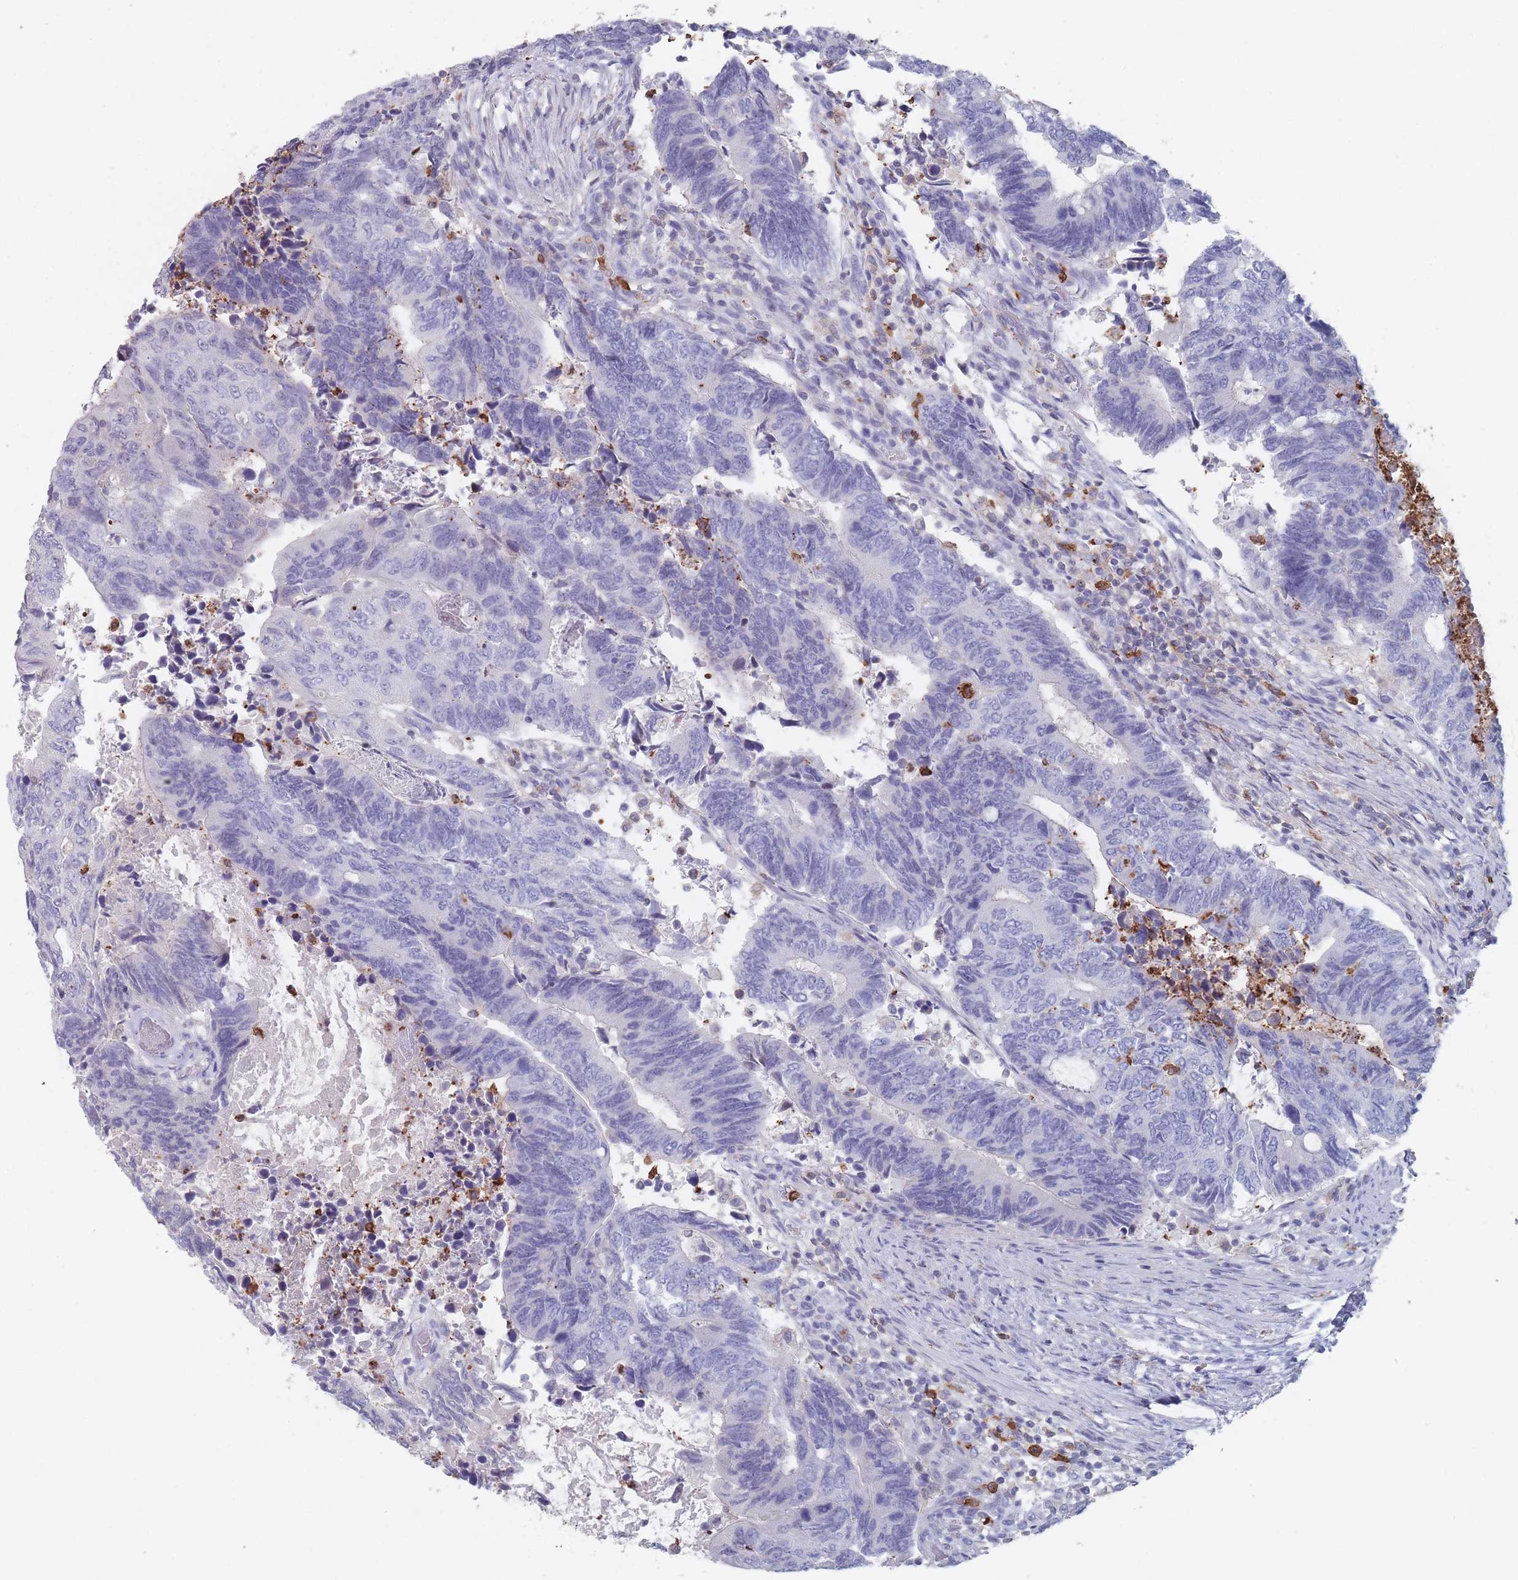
{"staining": {"intensity": "negative", "quantity": "none", "location": "none"}, "tissue": "colorectal cancer", "cell_type": "Tumor cells", "image_type": "cancer", "snomed": [{"axis": "morphology", "description": "Adenocarcinoma, NOS"}, {"axis": "topography", "description": "Colon"}], "caption": "Immunohistochemistry (IHC) of human adenocarcinoma (colorectal) displays no staining in tumor cells.", "gene": "ATP1A3", "patient": {"sex": "male", "age": 87}}